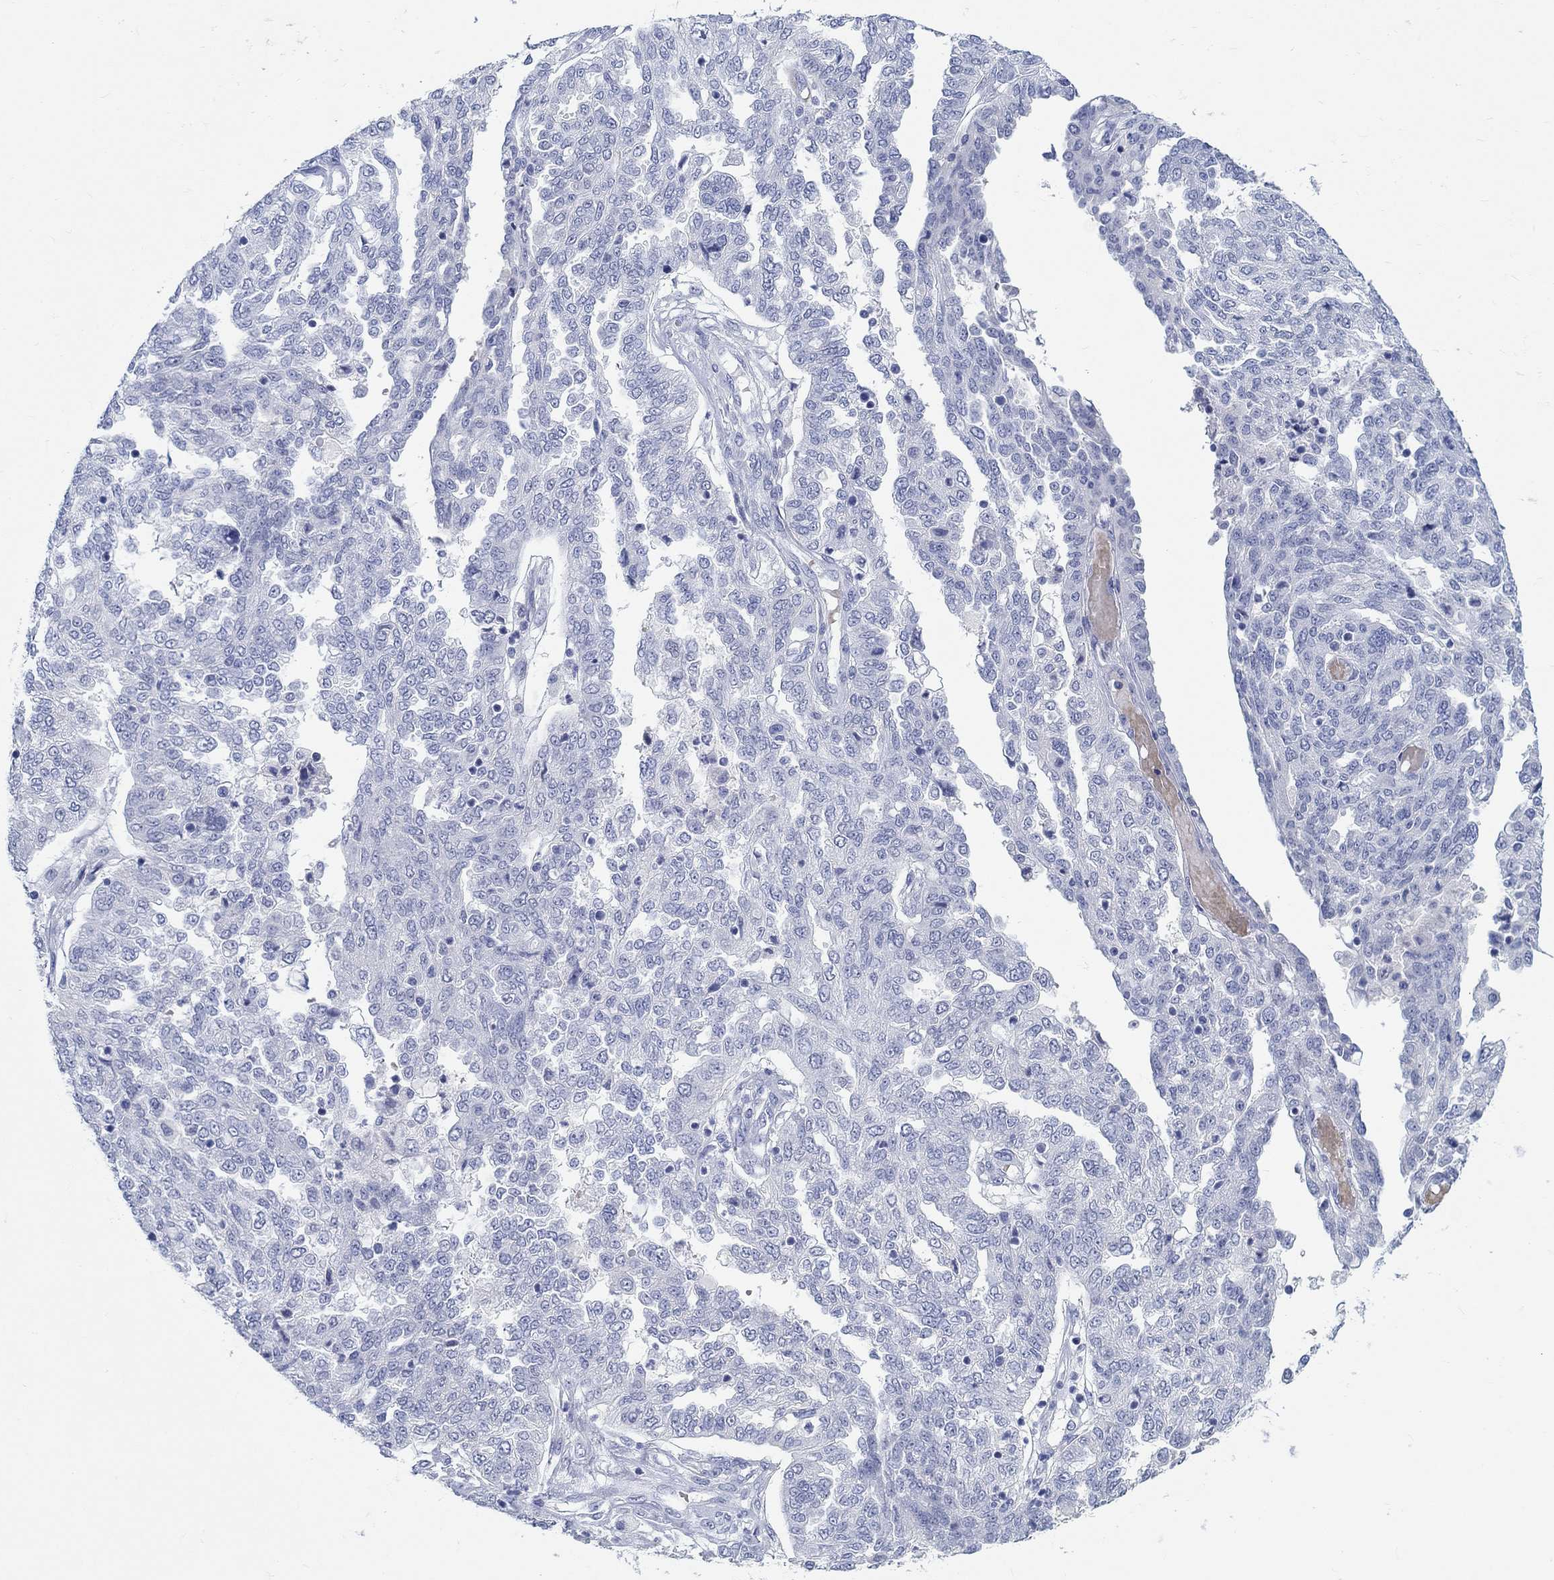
{"staining": {"intensity": "negative", "quantity": "none", "location": "none"}, "tissue": "ovarian cancer", "cell_type": "Tumor cells", "image_type": "cancer", "snomed": [{"axis": "morphology", "description": "Cystadenocarcinoma, serous, NOS"}, {"axis": "topography", "description": "Ovary"}], "caption": "Immunohistochemical staining of ovarian cancer (serous cystadenocarcinoma) reveals no significant staining in tumor cells.", "gene": "GRIA3", "patient": {"sex": "female", "age": 67}}